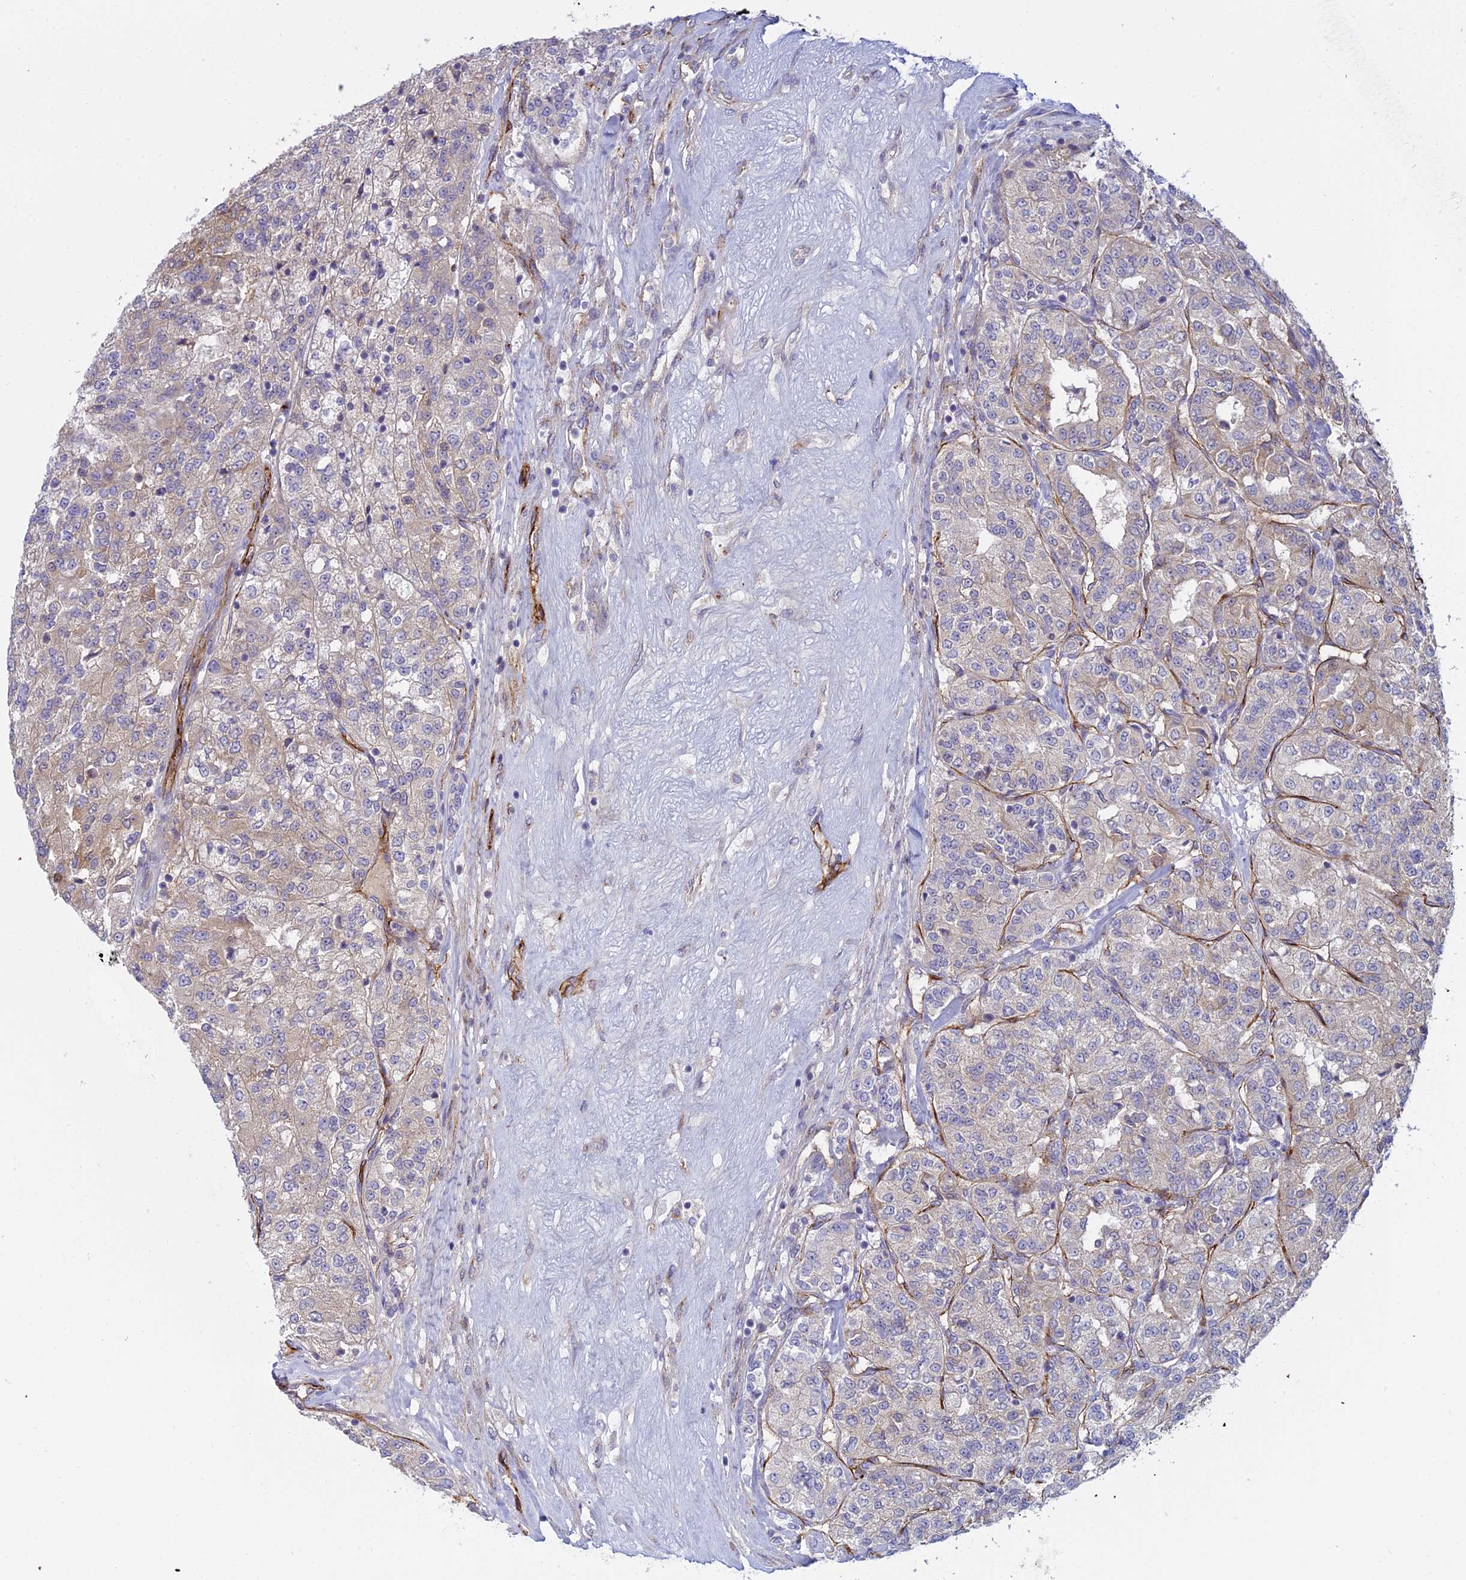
{"staining": {"intensity": "weak", "quantity": "25%-75%", "location": "cytoplasmic/membranous"}, "tissue": "renal cancer", "cell_type": "Tumor cells", "image_type": "cancer", "snomed": [{"axis": "morphology", "description": "Adenocarcinoma, NOS"}, {"axis": "topography", "description": "Kidney"}], "caption": "A photomicrograph of renal cancer stained for a protein exhibits weak cytoplasmic/membranous brown staining in tumor cells.", "gene": "DUS2", "patient": {"sex": "female", "age": 63}}